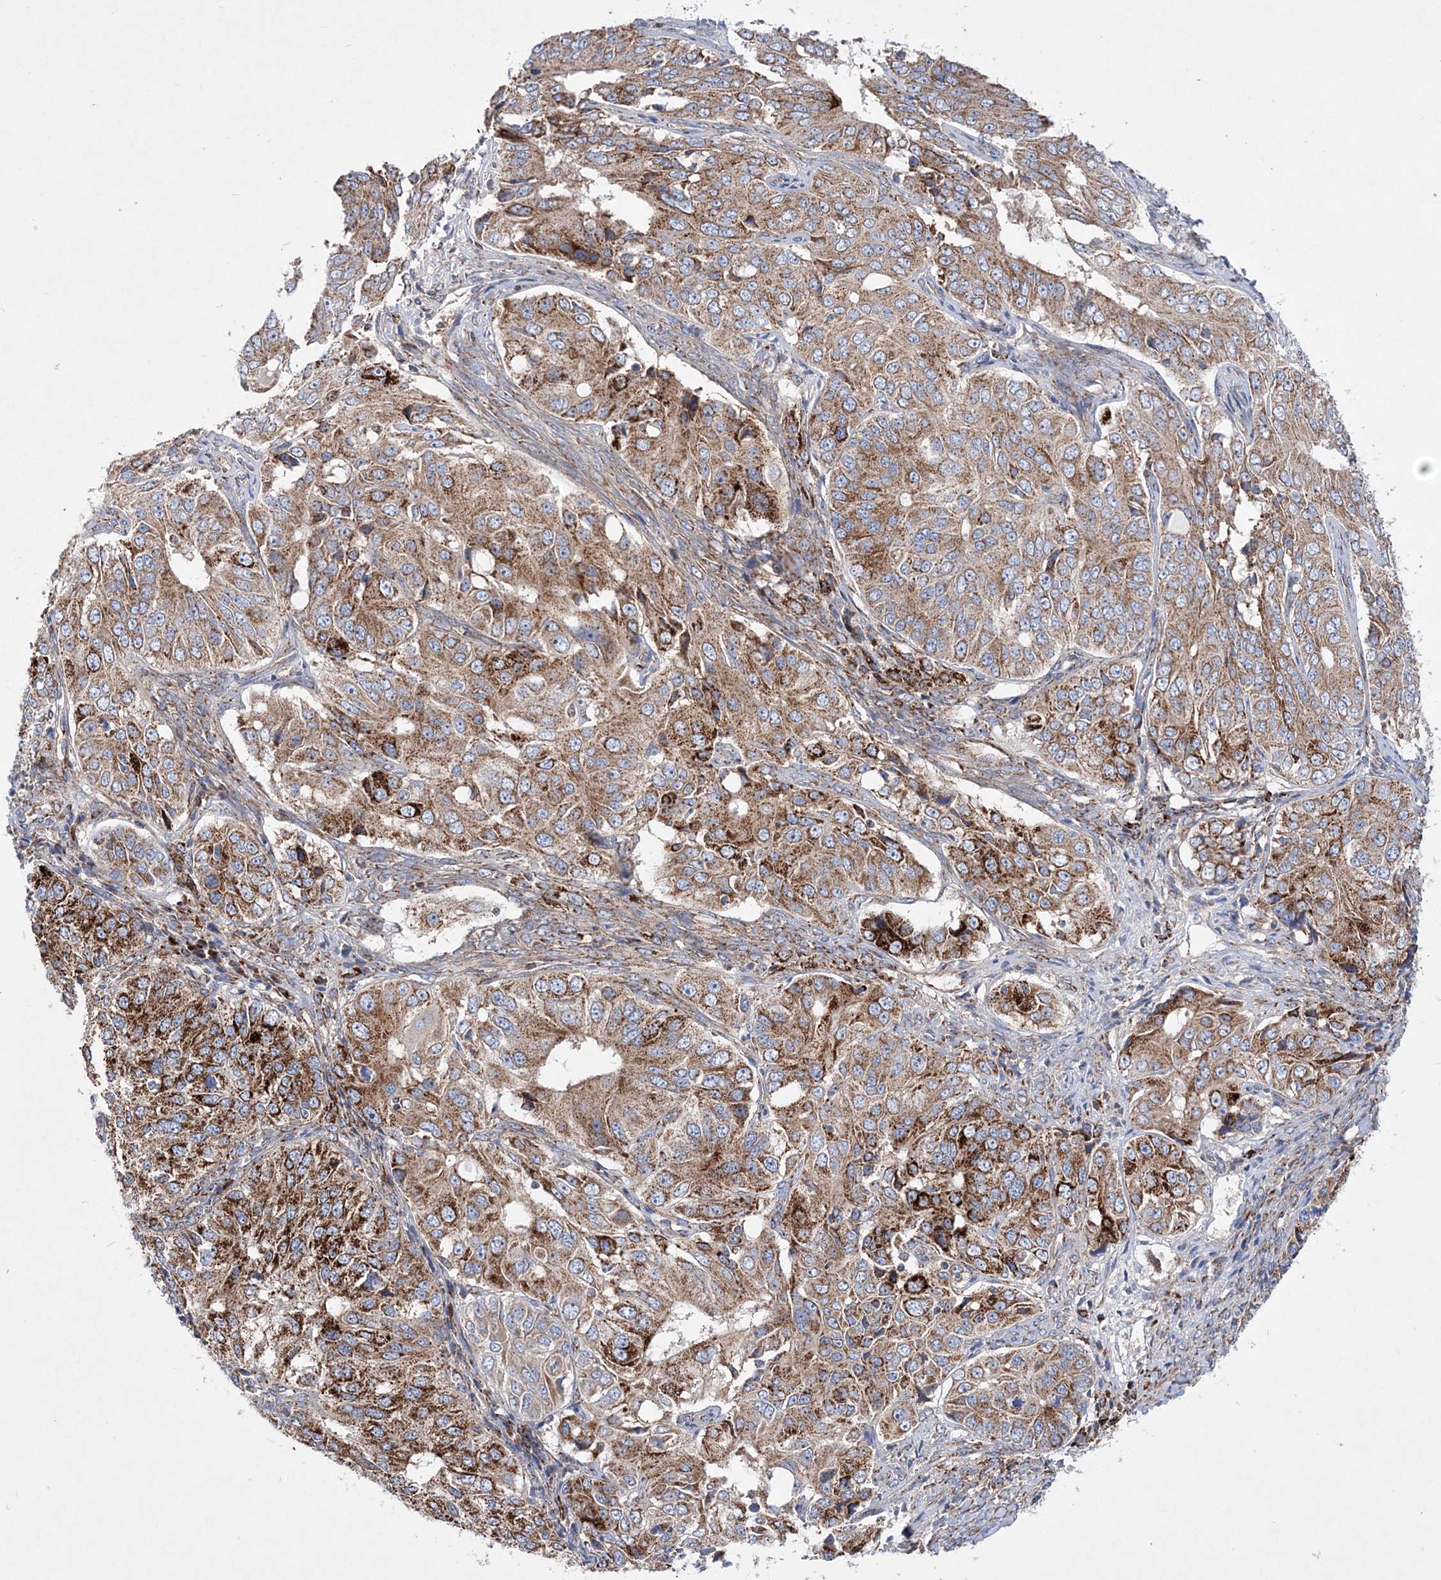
{"staining": {"intensity": "moderate", "quantity": ">75%", "location": "cytoplasmic/membranous"}, "tissue": "ovarian cancer", "cell_type": "Tumor cells", "image_type": "cancer", "snomed": [{"axis": "morphology", "description": "Carcinoma, endometroid"}, {"axis": "topography", "description": "Ovary"}], "caption": "Tumor cells demonstrate moderate cytoplasmic/membranous expression in approximately >75% of cells in ovarian cancer.", "gene": "NGLY1", "patient": {"sex": "female", "age": 51}}